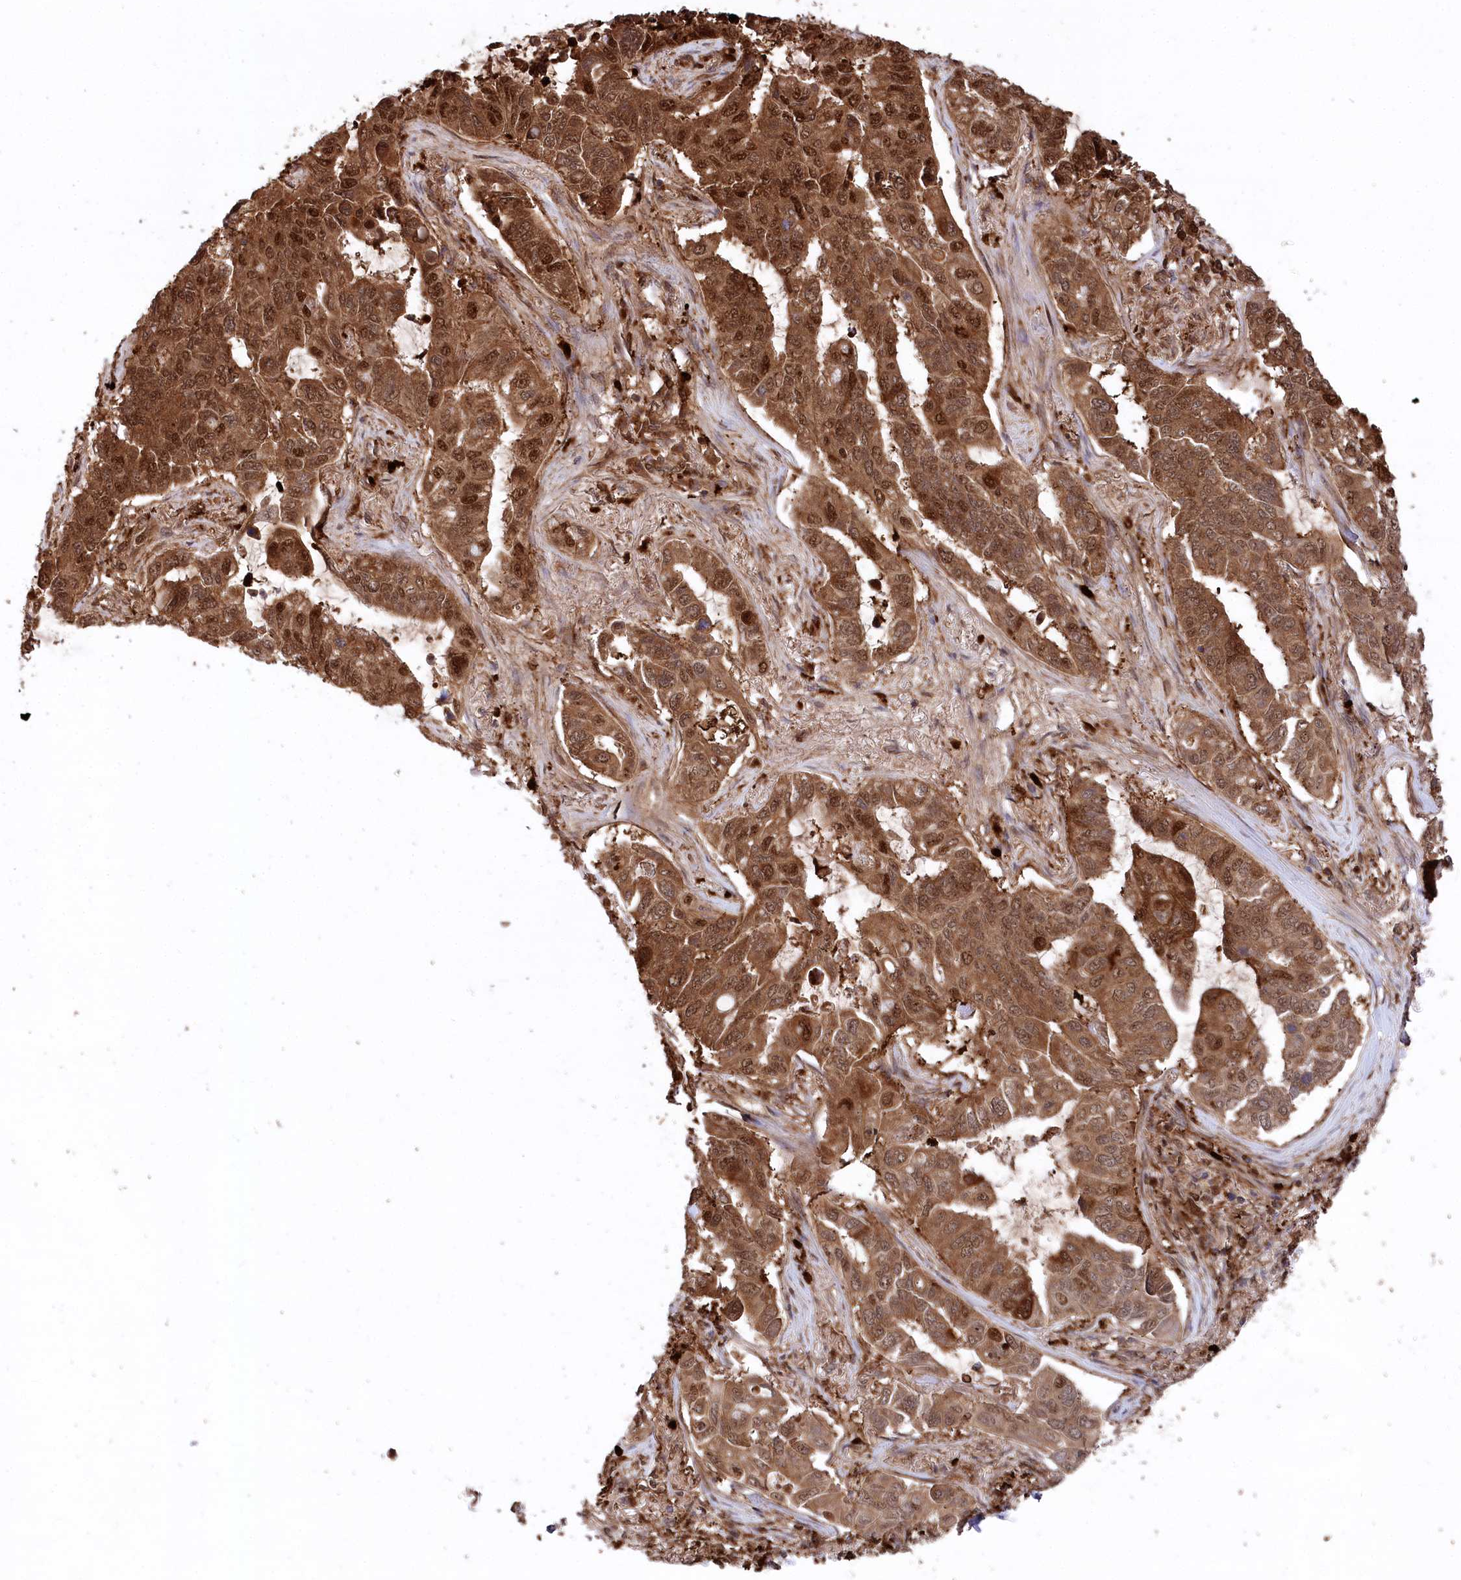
{"staining": {"intensity": "moderate", "quantity": ">75%", "location": "cytoplasmic/membranous,nuclear"}, "tissue": "lung cancer", "cell_type": "Tumor cells", "image_type": "cancer", "snomed": [{"axis": "morphology", "description": "Adenocarcinoma, NOS"}, {"axis": "topography", "description": "Lung"}], "caption": "Adenocarcinoma (lung) stained for a protein (brown) demonstrates moderate cytoplasmic/membranous and nuclear positive positivity in about >75% of tumor cells.", "gene": "LSG1", "patient": {"sex": "male", "age": 64}}